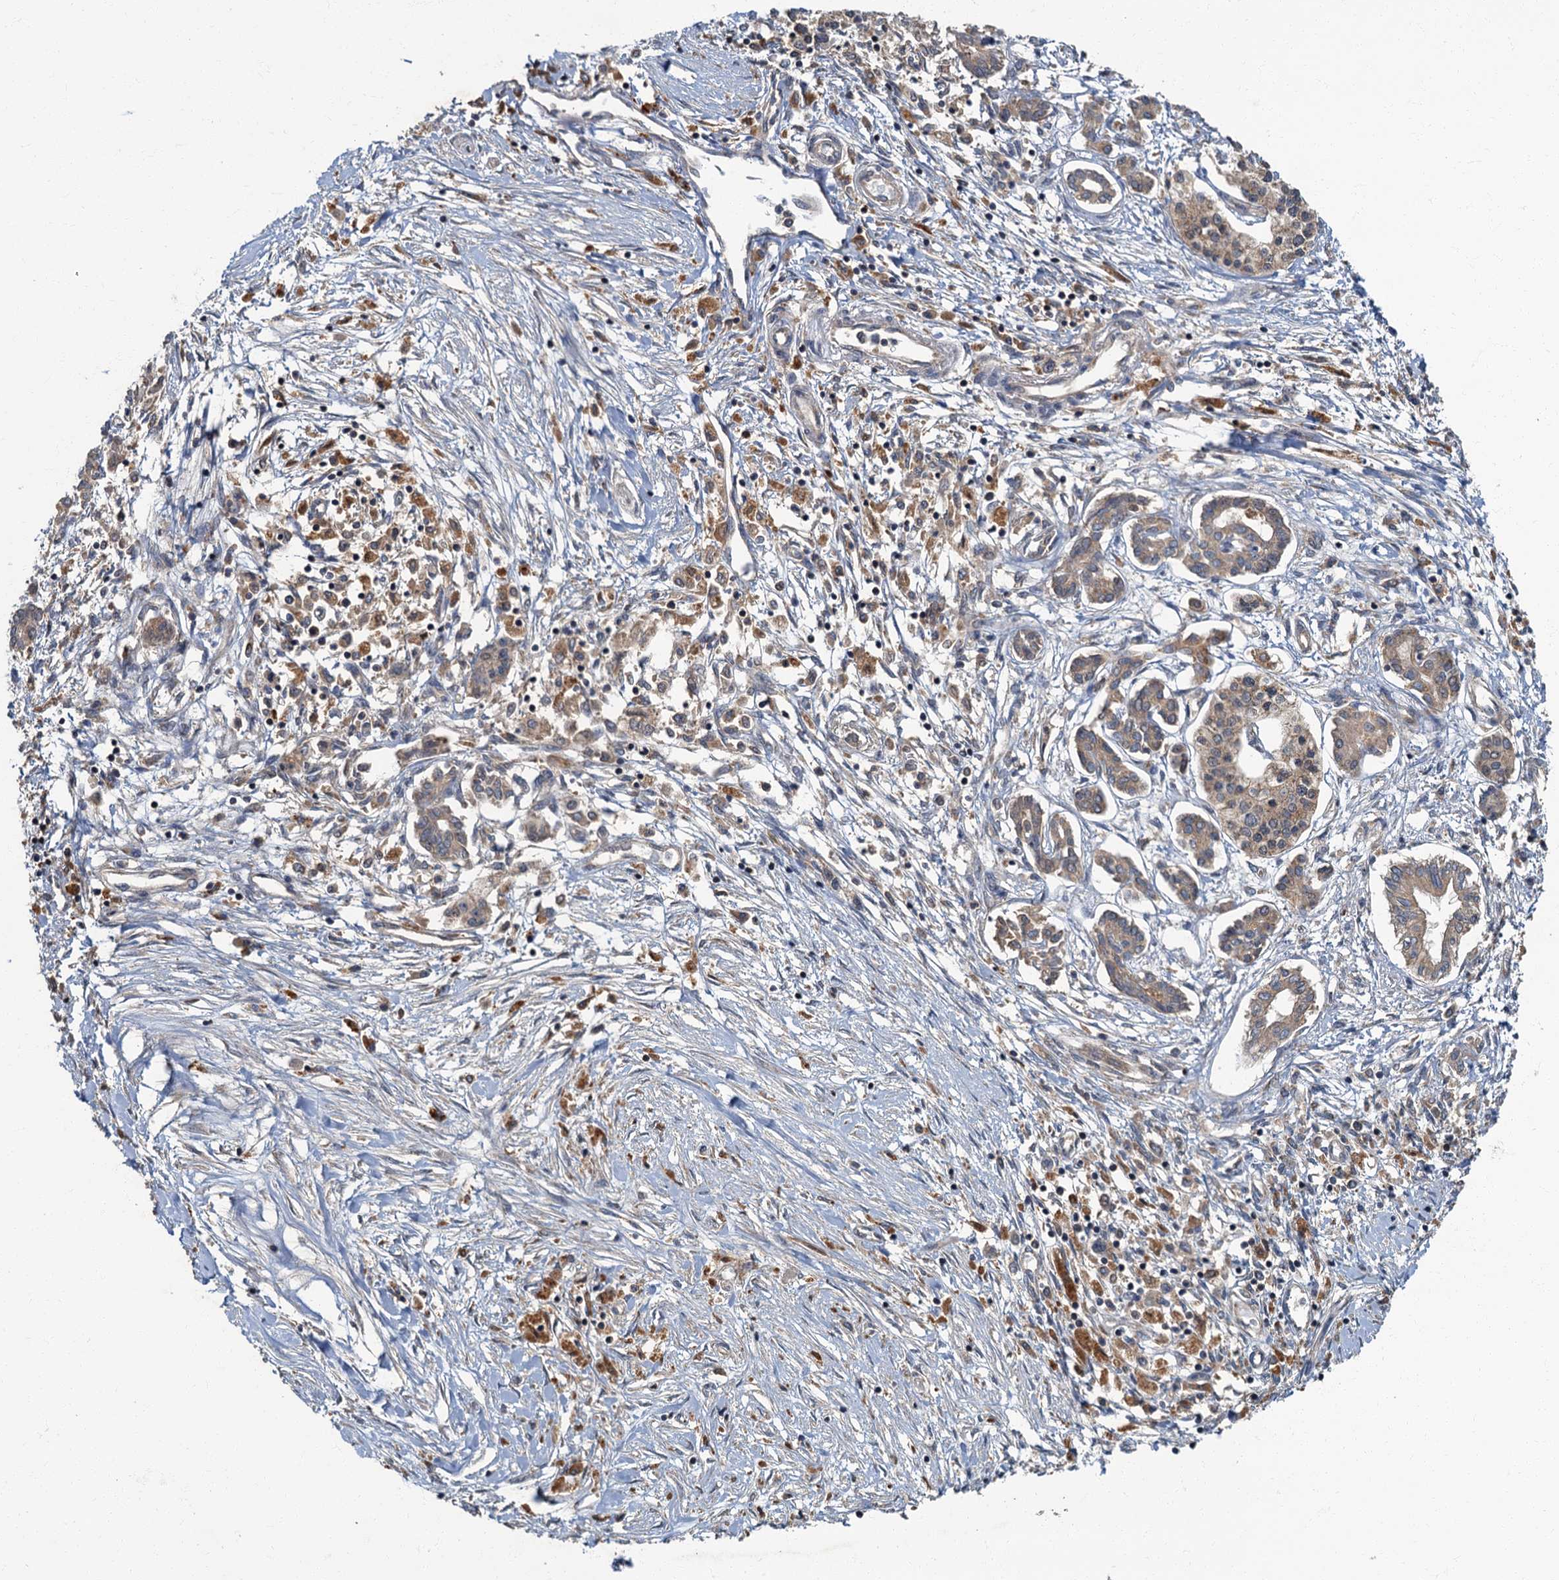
{"staining": {"intensity": "weak", "quantity": ">75%", "location": "cytoplasmic/membranous"}, "tissue": "pancreatic cancer", "cell_type": "Tumor cells", "image_type": "cancer", "snomed": [{"axis": "morphology", "description": "Adenocarcinoma, NOS"}, {"axis": "topography", "description": "Pancreas"}], "caption": "There is low levels of weak cytoplasmic/membranous staining in tumor cells of adenocarcinoma (pancreatic), as demonstrated by immunohistochemical staining (brown color).", "gene": "WDCP", "patient": {"sex": "female", "age": 50}}